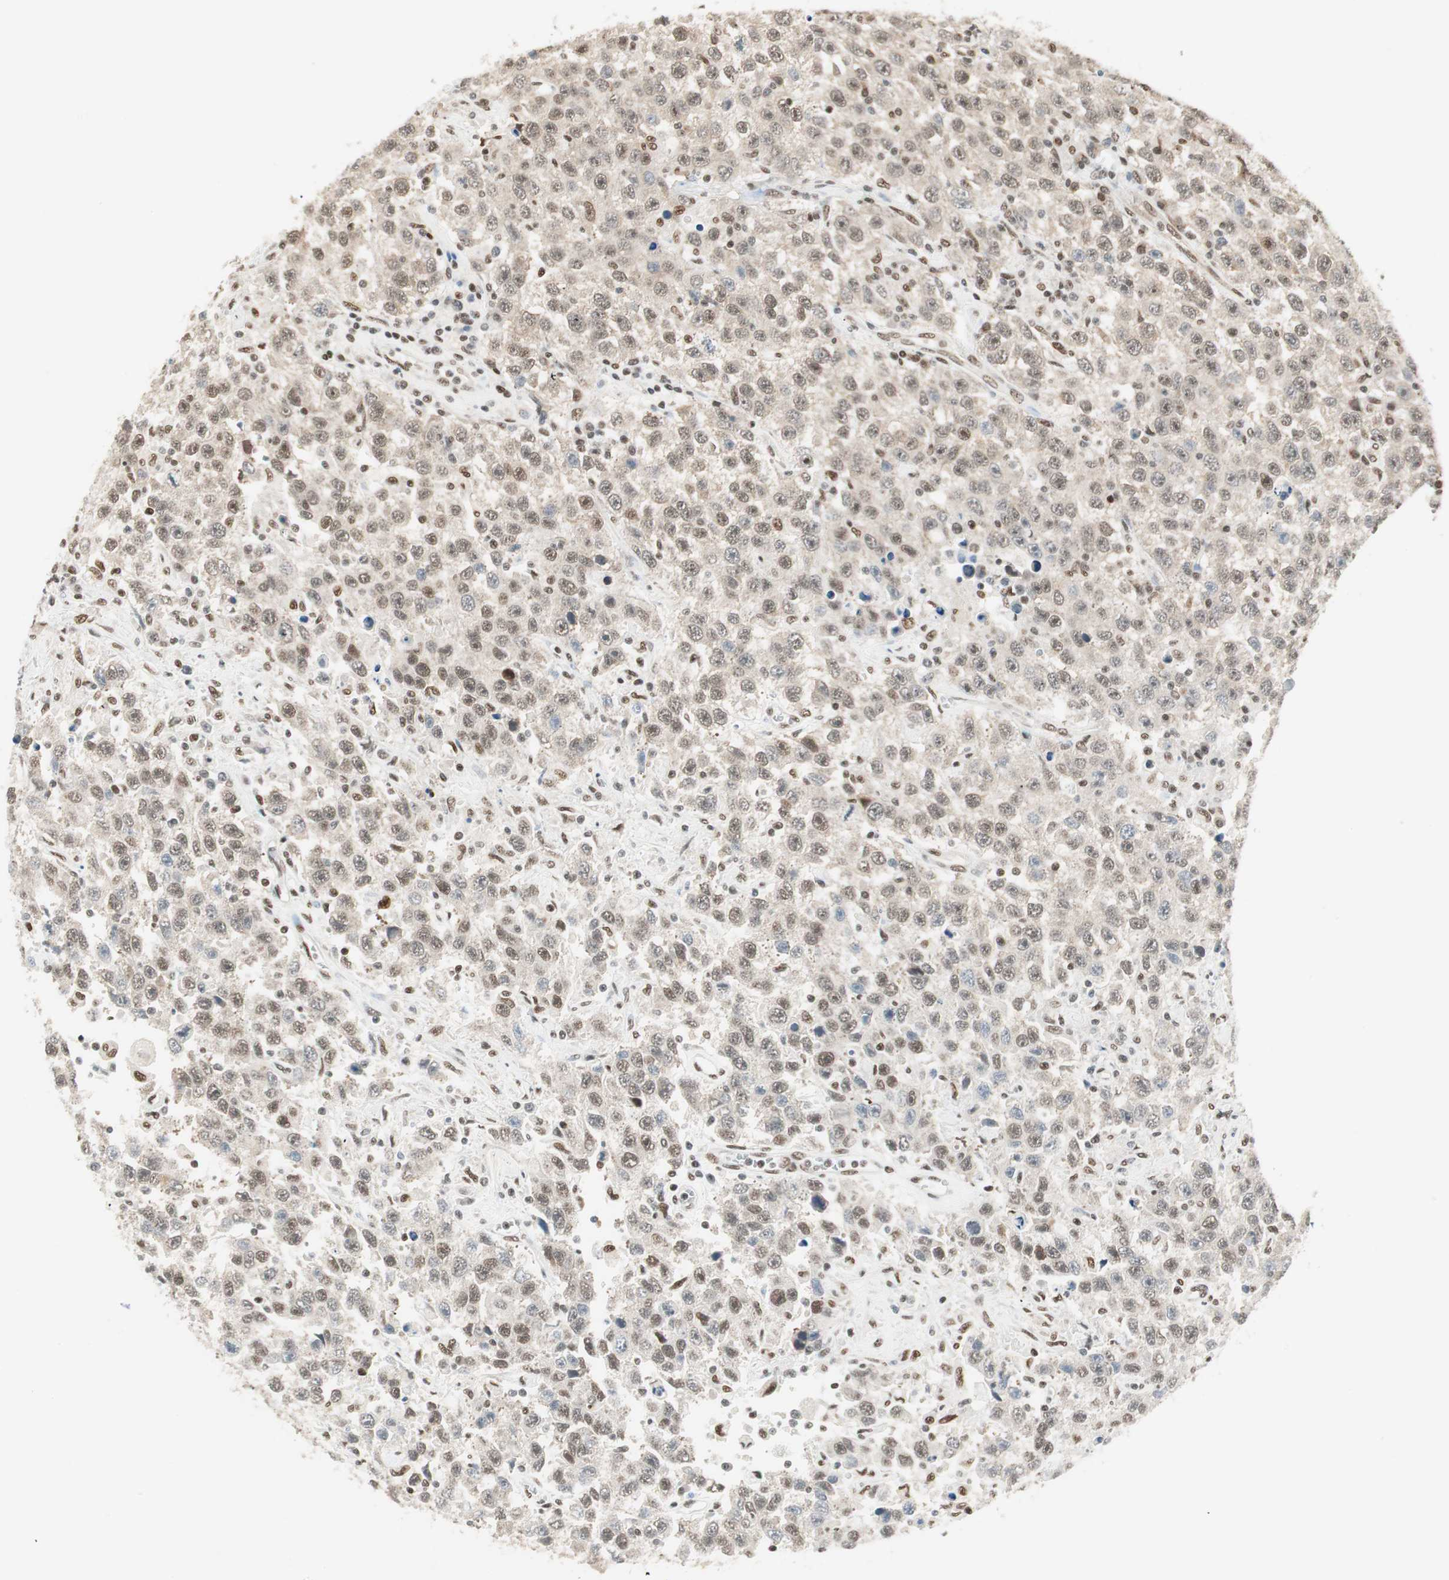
{"staining": {"intensity": "weak", "quantity": ">75%", "location": "cytoplasmic/membranous,nuclear"}, "tissue": "testis cancer", "cell_type": "Tumor cells", "image_type": "cancer", "snomed": [{"axis": "morphology", "description": "Seminoma, NOS"}, {"axis": "topography", "description": "Testis"}], "caption": "Weak cytoplasmic/membranous and nuclear staining for a protein is appreciated in about >75% of tumor cells of testis cancer (seminoma) using immunohistochemistry (IHC).", "gene": "ZBTB17", "patient": {"sex": "male", "age": 41}}